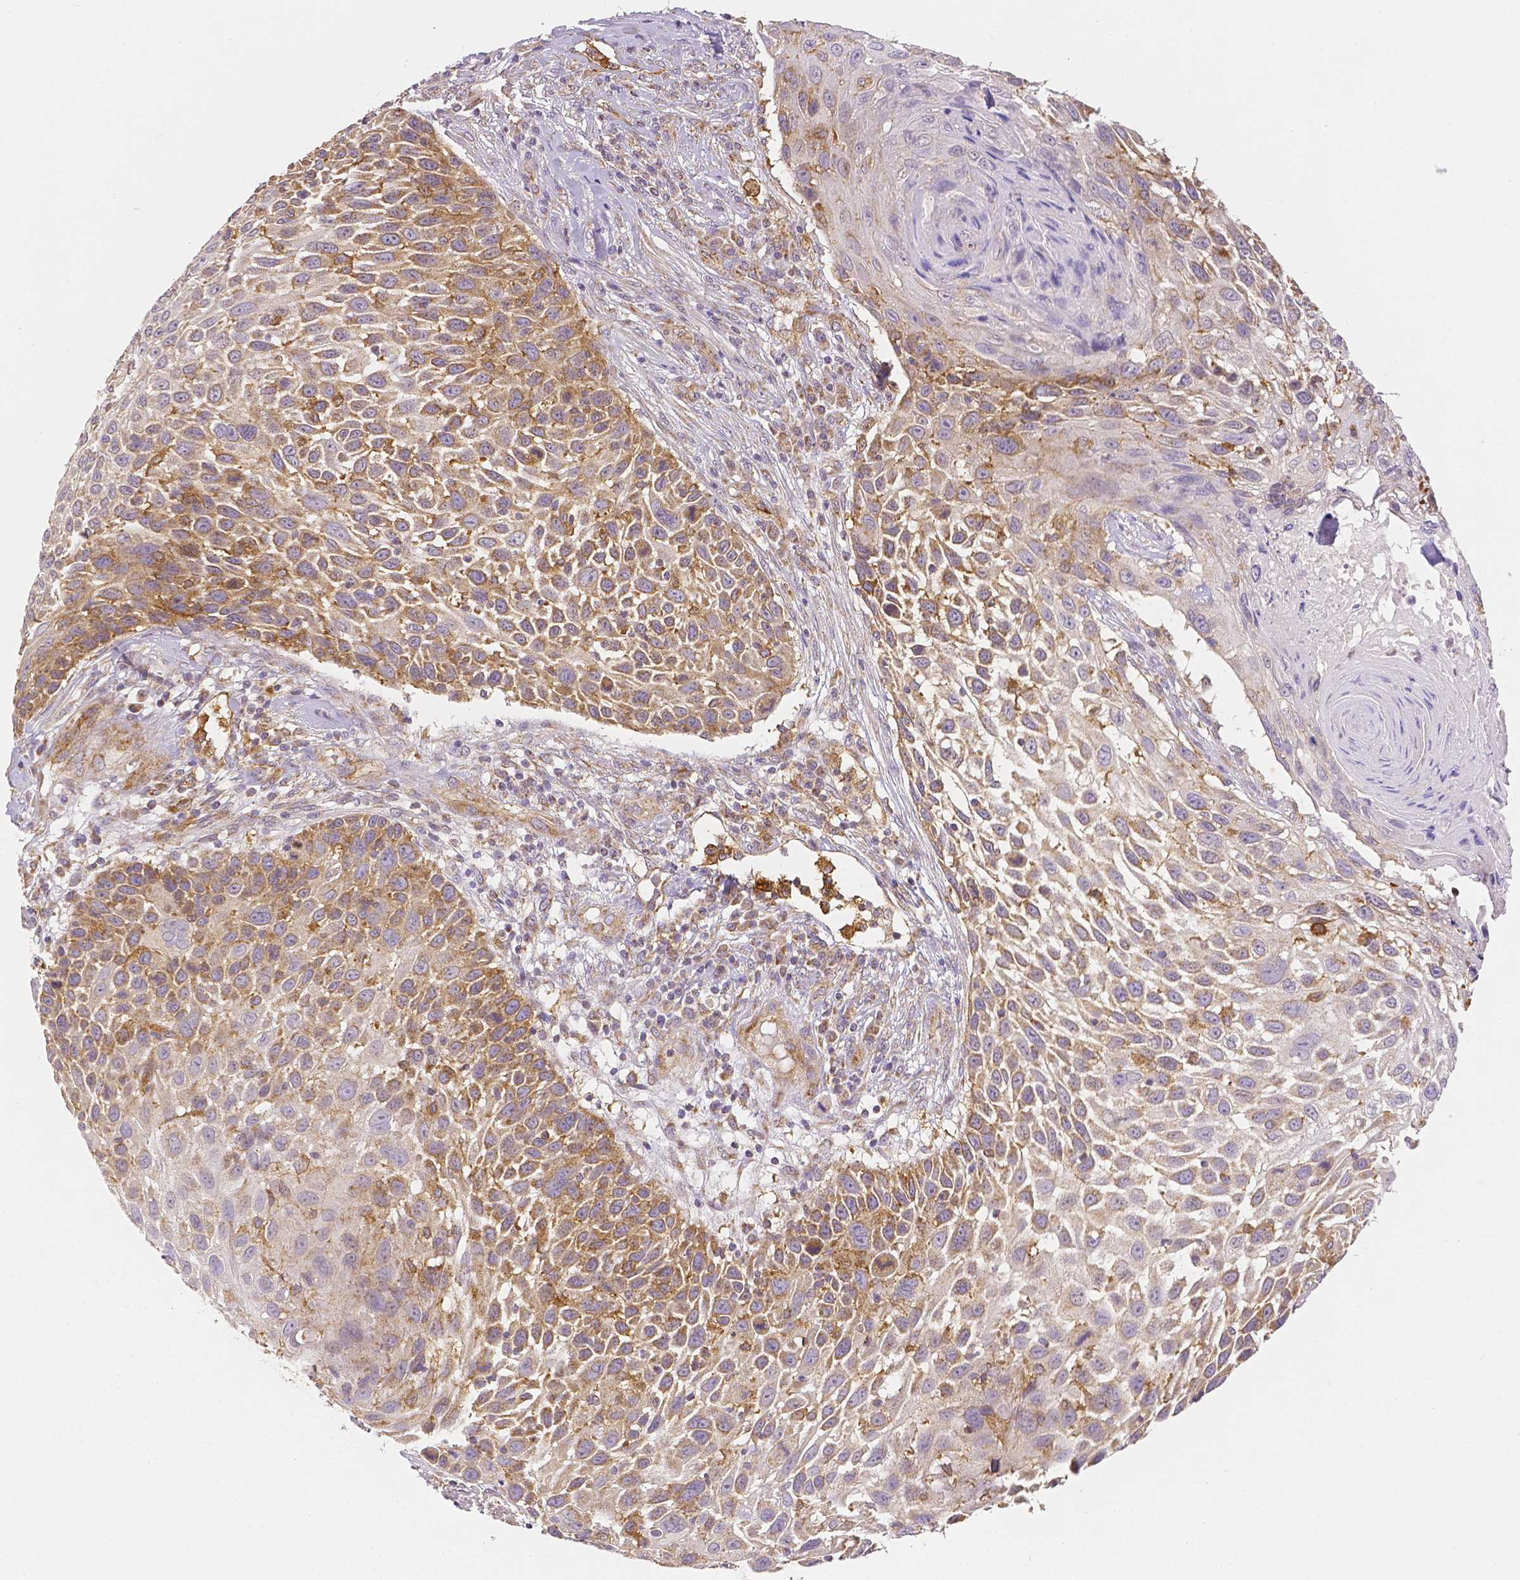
{"staining": {"intensity": "moderate", "quantity": "25%-75%", "location": "cytoplasmic/membranous"}, "tissue": "skin cancer", "cell_type": "Tumor cells", "image_type": "cancer", "snomed": [{"axis": "morphology", "description": "Squamous cell carcinoma, NOS"}, {"axis": "topography", "description": "Skin"}], "caption": "This micrograph displays immunohistochemistry staining of human squamous cell carcinoma (skin), with medium moderate cytoplasmic/membranous staining in about 25%-75% of tumor cells.", "gene": "RHOT1", "patient": {"sex": "male", "age": 92}}